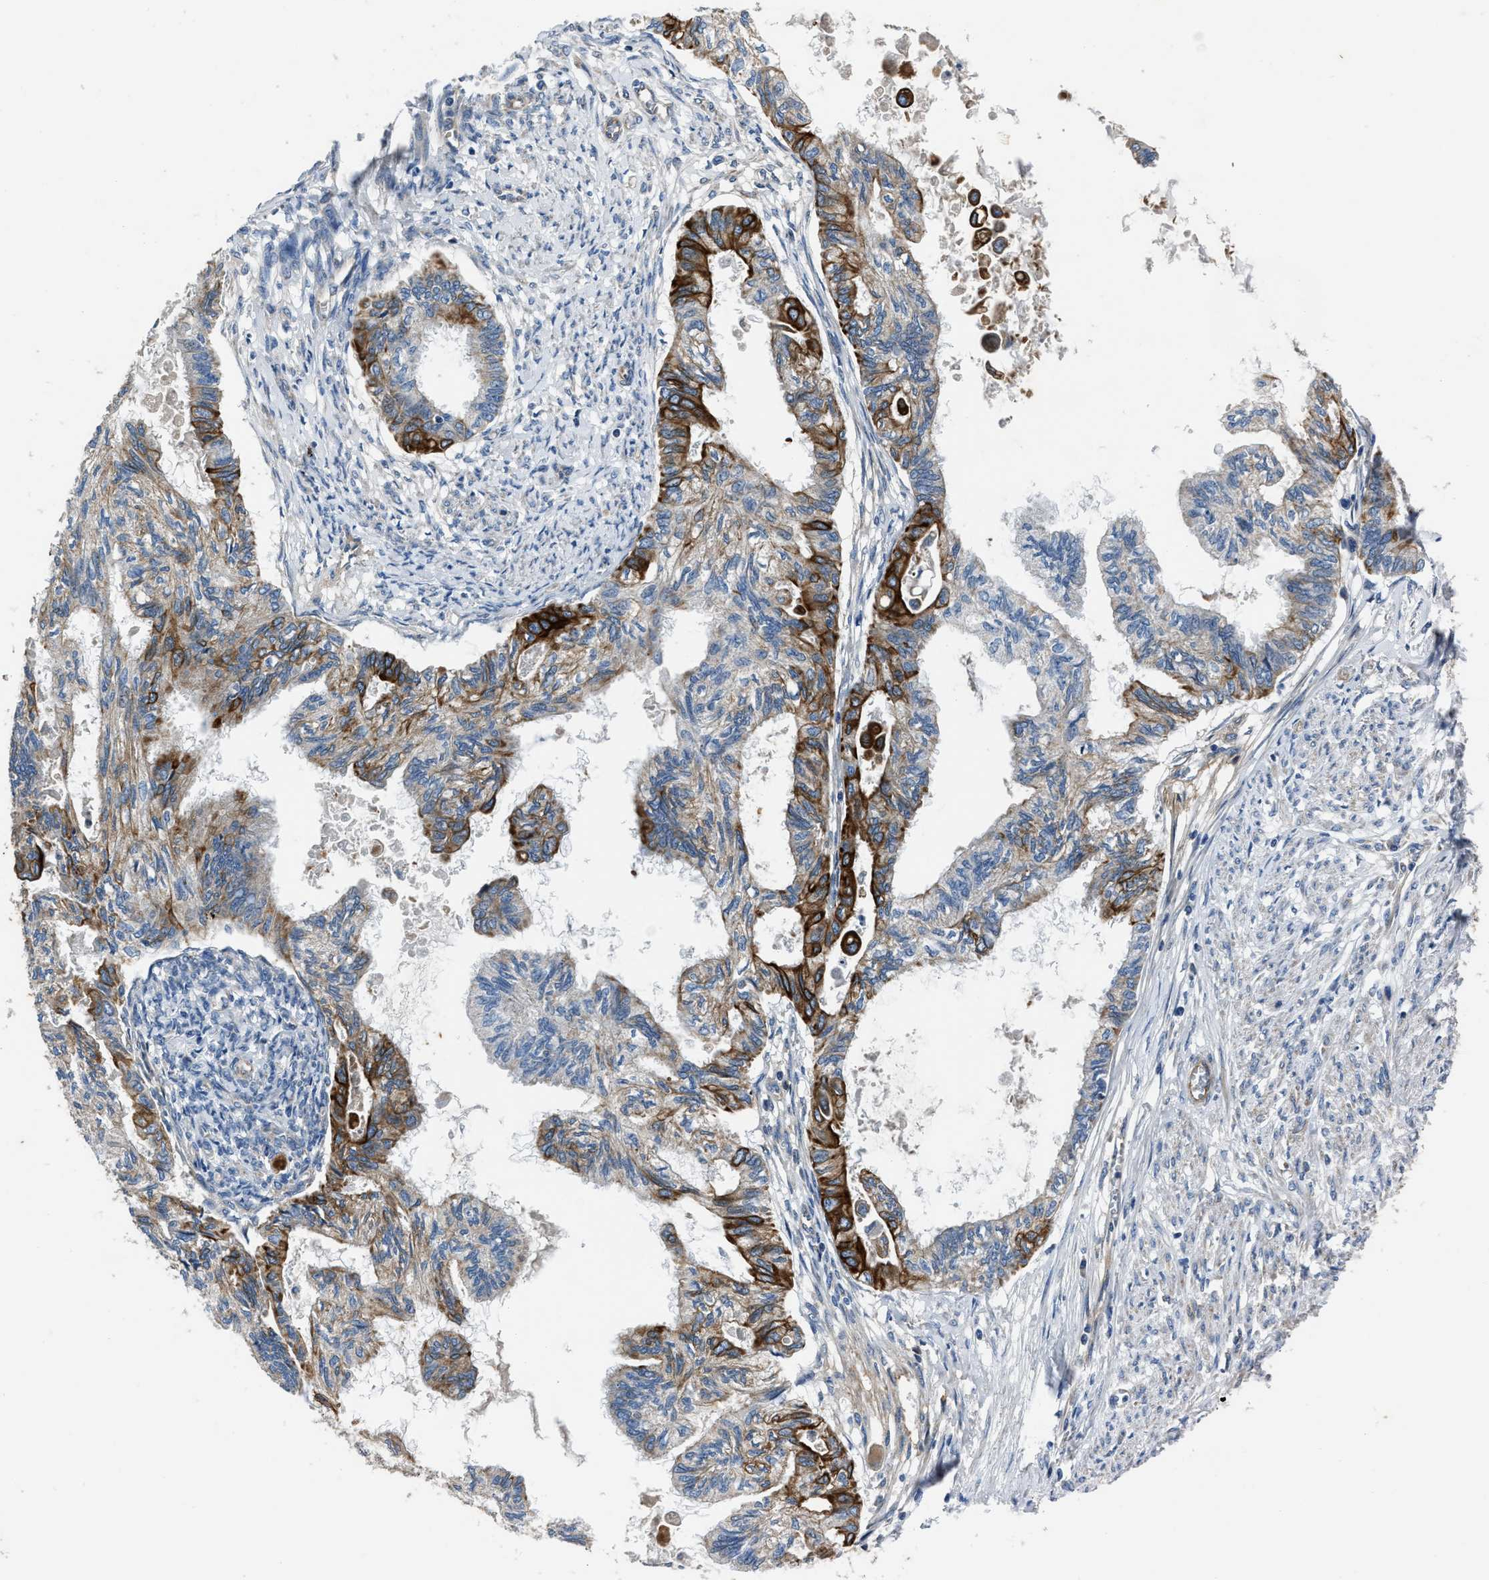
{"staining": {"intensity": "strong", "quantity": "<25%", "location": "cytoplasmic/membranous"}, "tissue": "cervical cancer", "cell_type": "Tumor cells", "image_type": "cancer", "snomed": [{"axis": "morphology", "description": "Normal tissue, NOS"}, {"axis": "morphology", "description": "Adenocarcinoma, NOS"}, {"axis": "topography", "description": "Cervix"}, {"axis": "topography", "description": "Endometrium"}], "caption": "Immunohistochemical staining of cervical adenocarcinoma reveals strong cytoplasmic/membranous protein expression in approximately <25% of tumor cells.", "gene": "ERC1", "patient": {"sex": "female", "age": 86}}